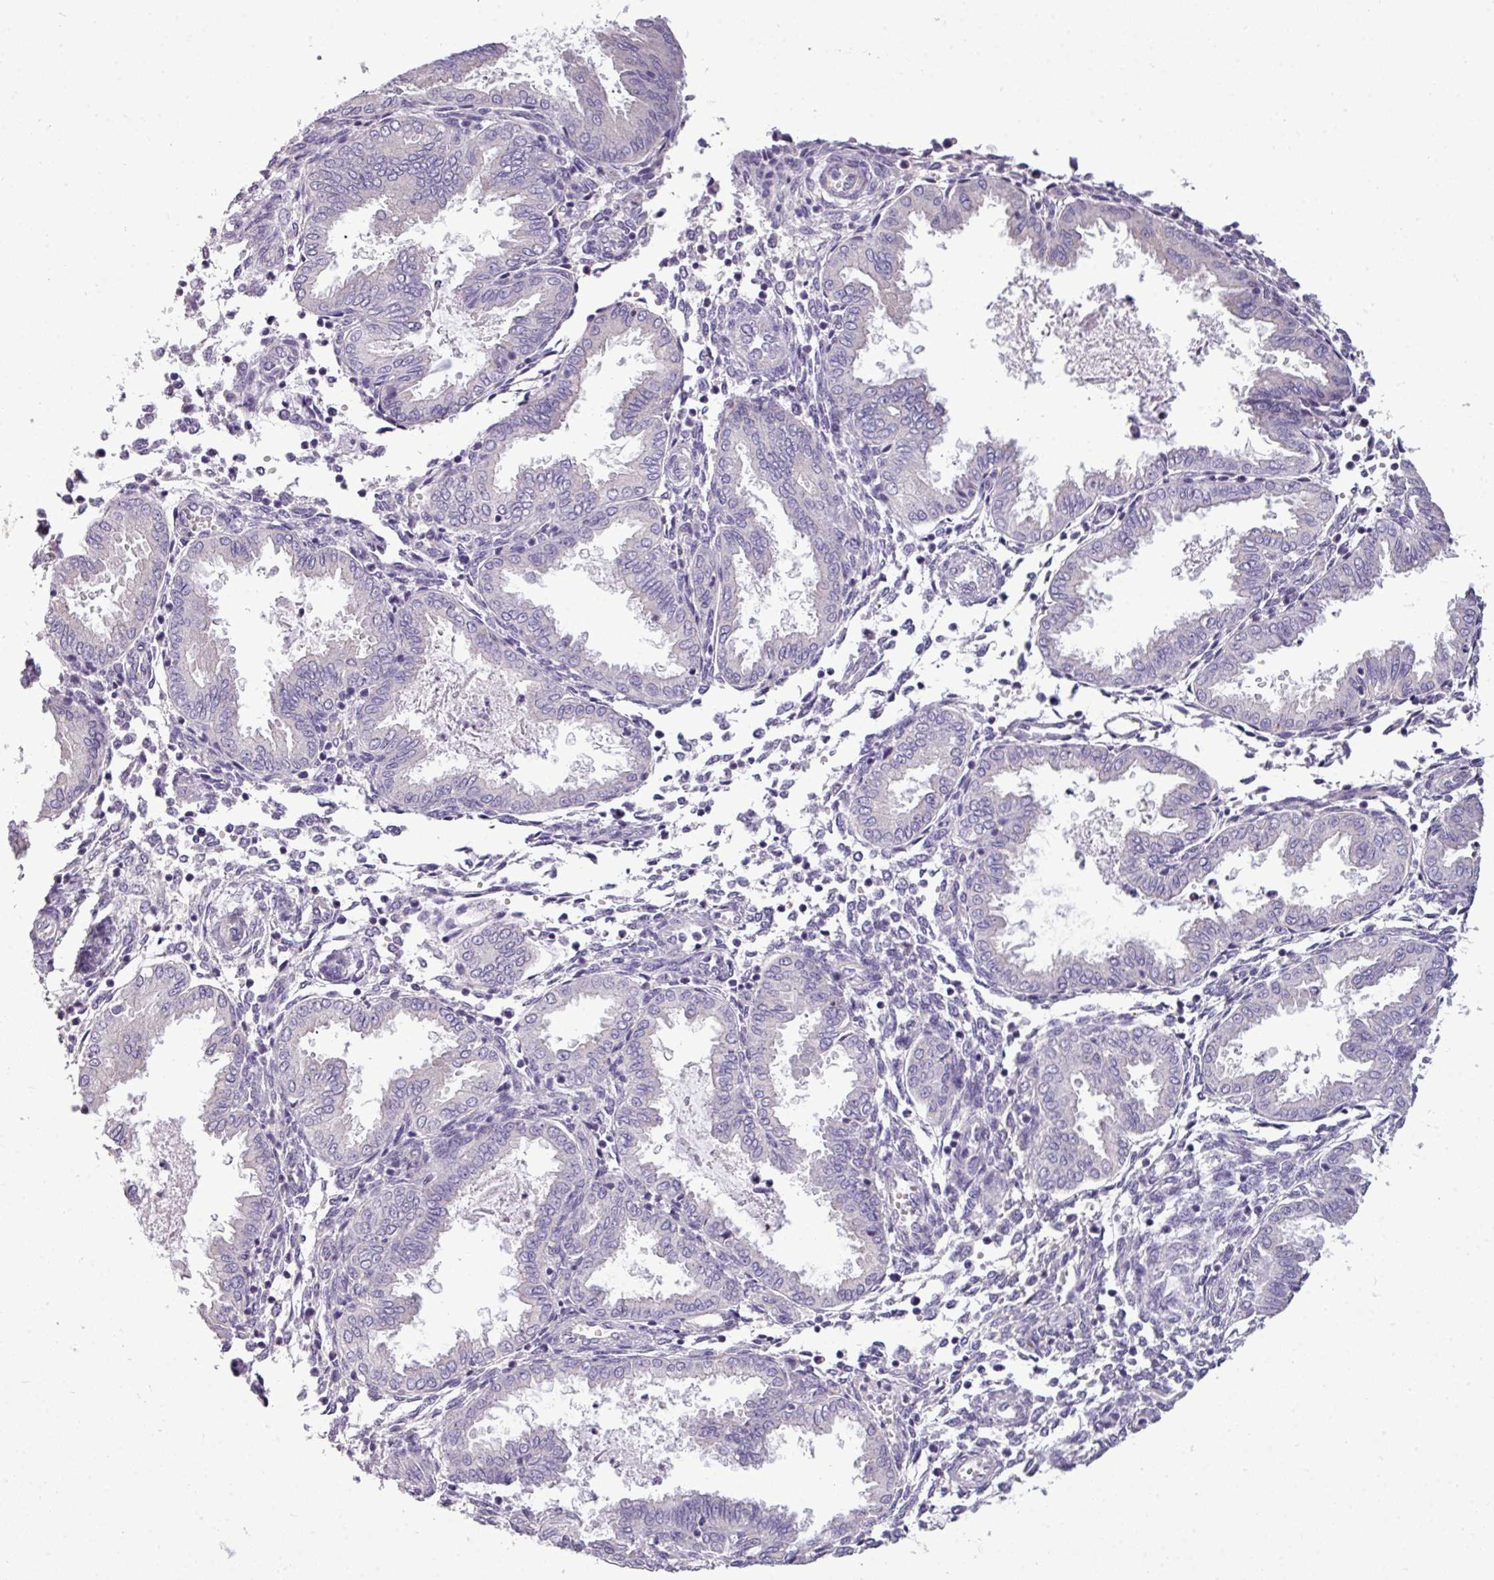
{"staining": {"intensity": "negative", "quantity": "none", "location": "none"}, "tissue": "endometrium", "cell_type": "Cells in endometrial stroma", "image_type": "normal", "snomed": [{"axis": "morphology", "description": "Normal tissue, NOS"}, {"axis": "topography", "description": "Endometrium"}], "caption": "A high-resolution micrograph shows IHC staining of unremarkable endometrium, which demonstrates no significant positivity in cells in endometrial stroma.", "gene": "DNAAF9", "patient": {"sex": "female", "age": 33}}